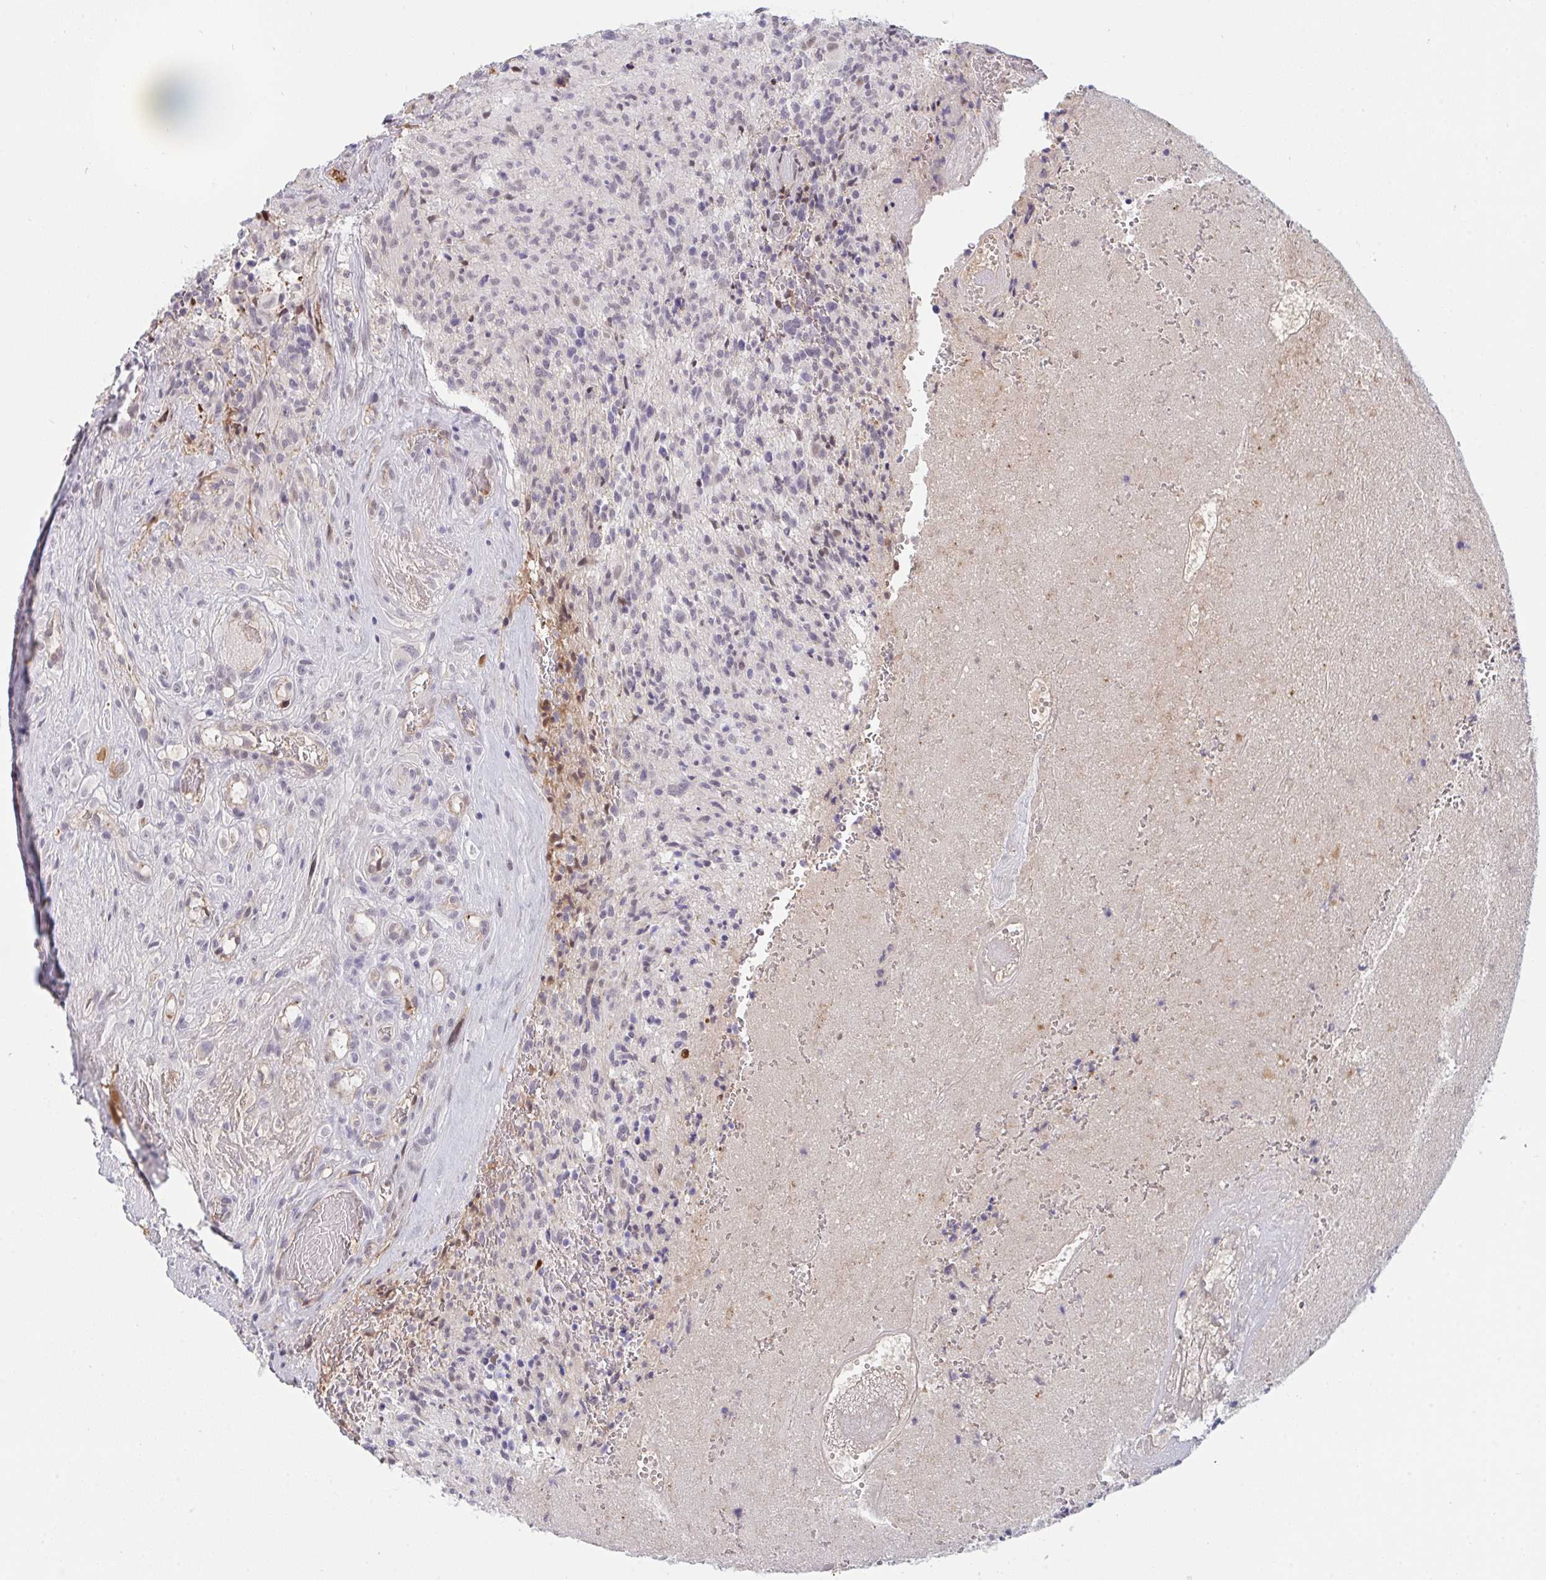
{"staining": {"intensity": "negative", "quantity": "none", "location": "none"}, "tissue": "glioma", "cell_type": "Tumor cells", "image_type": "cancer", "snomed": [{"axis": "morphology", "description": "Glioma, malignant, High grade"}, {"axis": "topography", "description": "Brain"}], "caption": "This is an immunohistochemistry micrograph of human glioma. There is no expression in tumor cells.", "gene": "DSCAML1", "patient": {"sex": "male", "age": 36}}